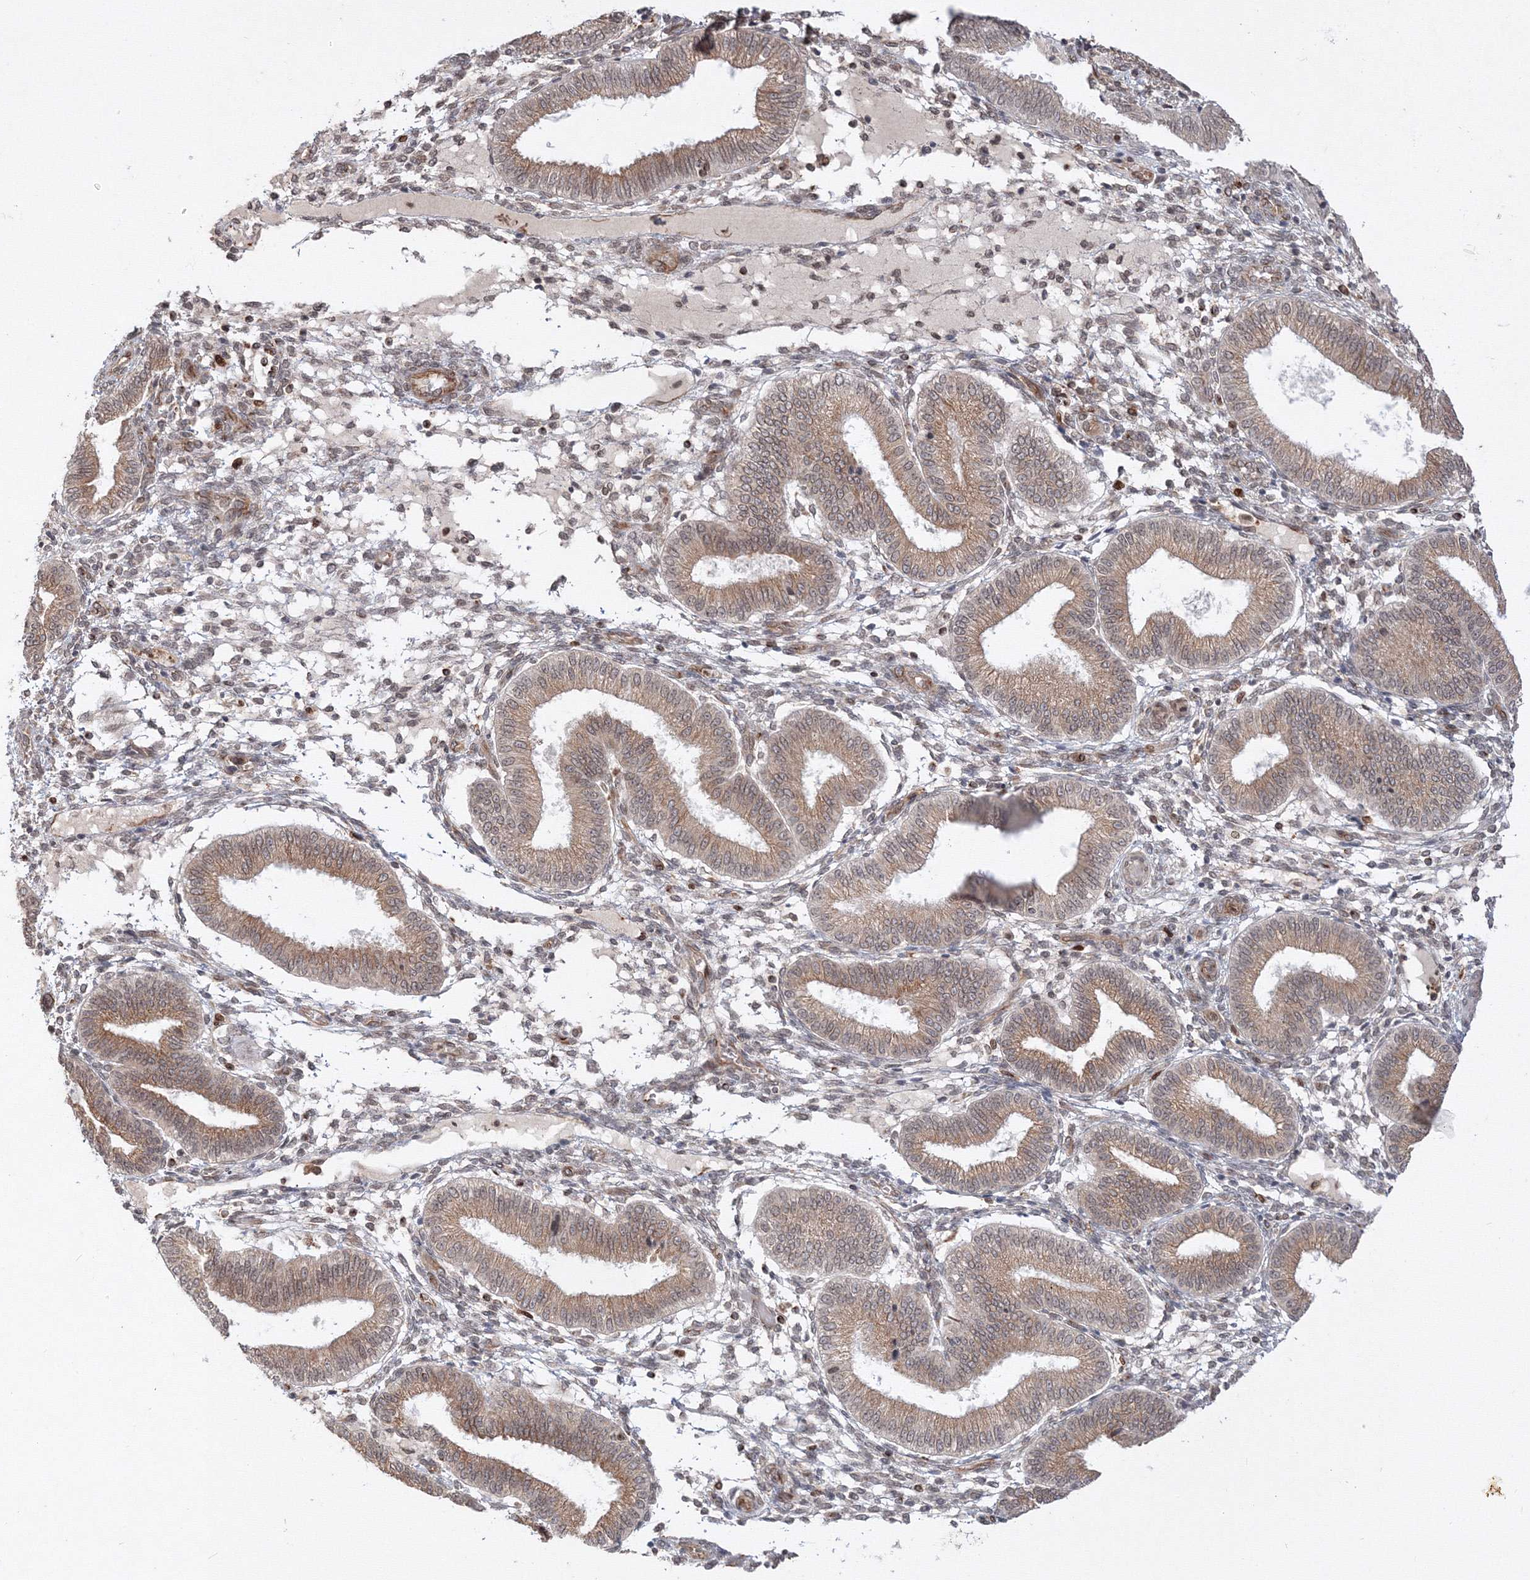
{"staining": {"intensity": "weak", "quantity": "25%-75%", "location": "nuclear"}, "tissue": "endometrium", "cell_type": "Cells in endometrial stroma", "image_type": "normal", "snomed": [{"axis": "morphology", "description": "Normal tissue, NOS"}, {"axis": "topography", "description": "Endometrium"}], "caption": "Unremarkable endometrium was stained to show a protein in brown. There is low levels of weak nuclear expression in about 25%-75% of cells in endometrial stroma. The protein is stained brown, and the nuclei are stained in blue (DAB IHC with brightfield microscopy, high magnification).", "gene": "TMEM50B", "patient": {"sex": "female", "age": 39}}